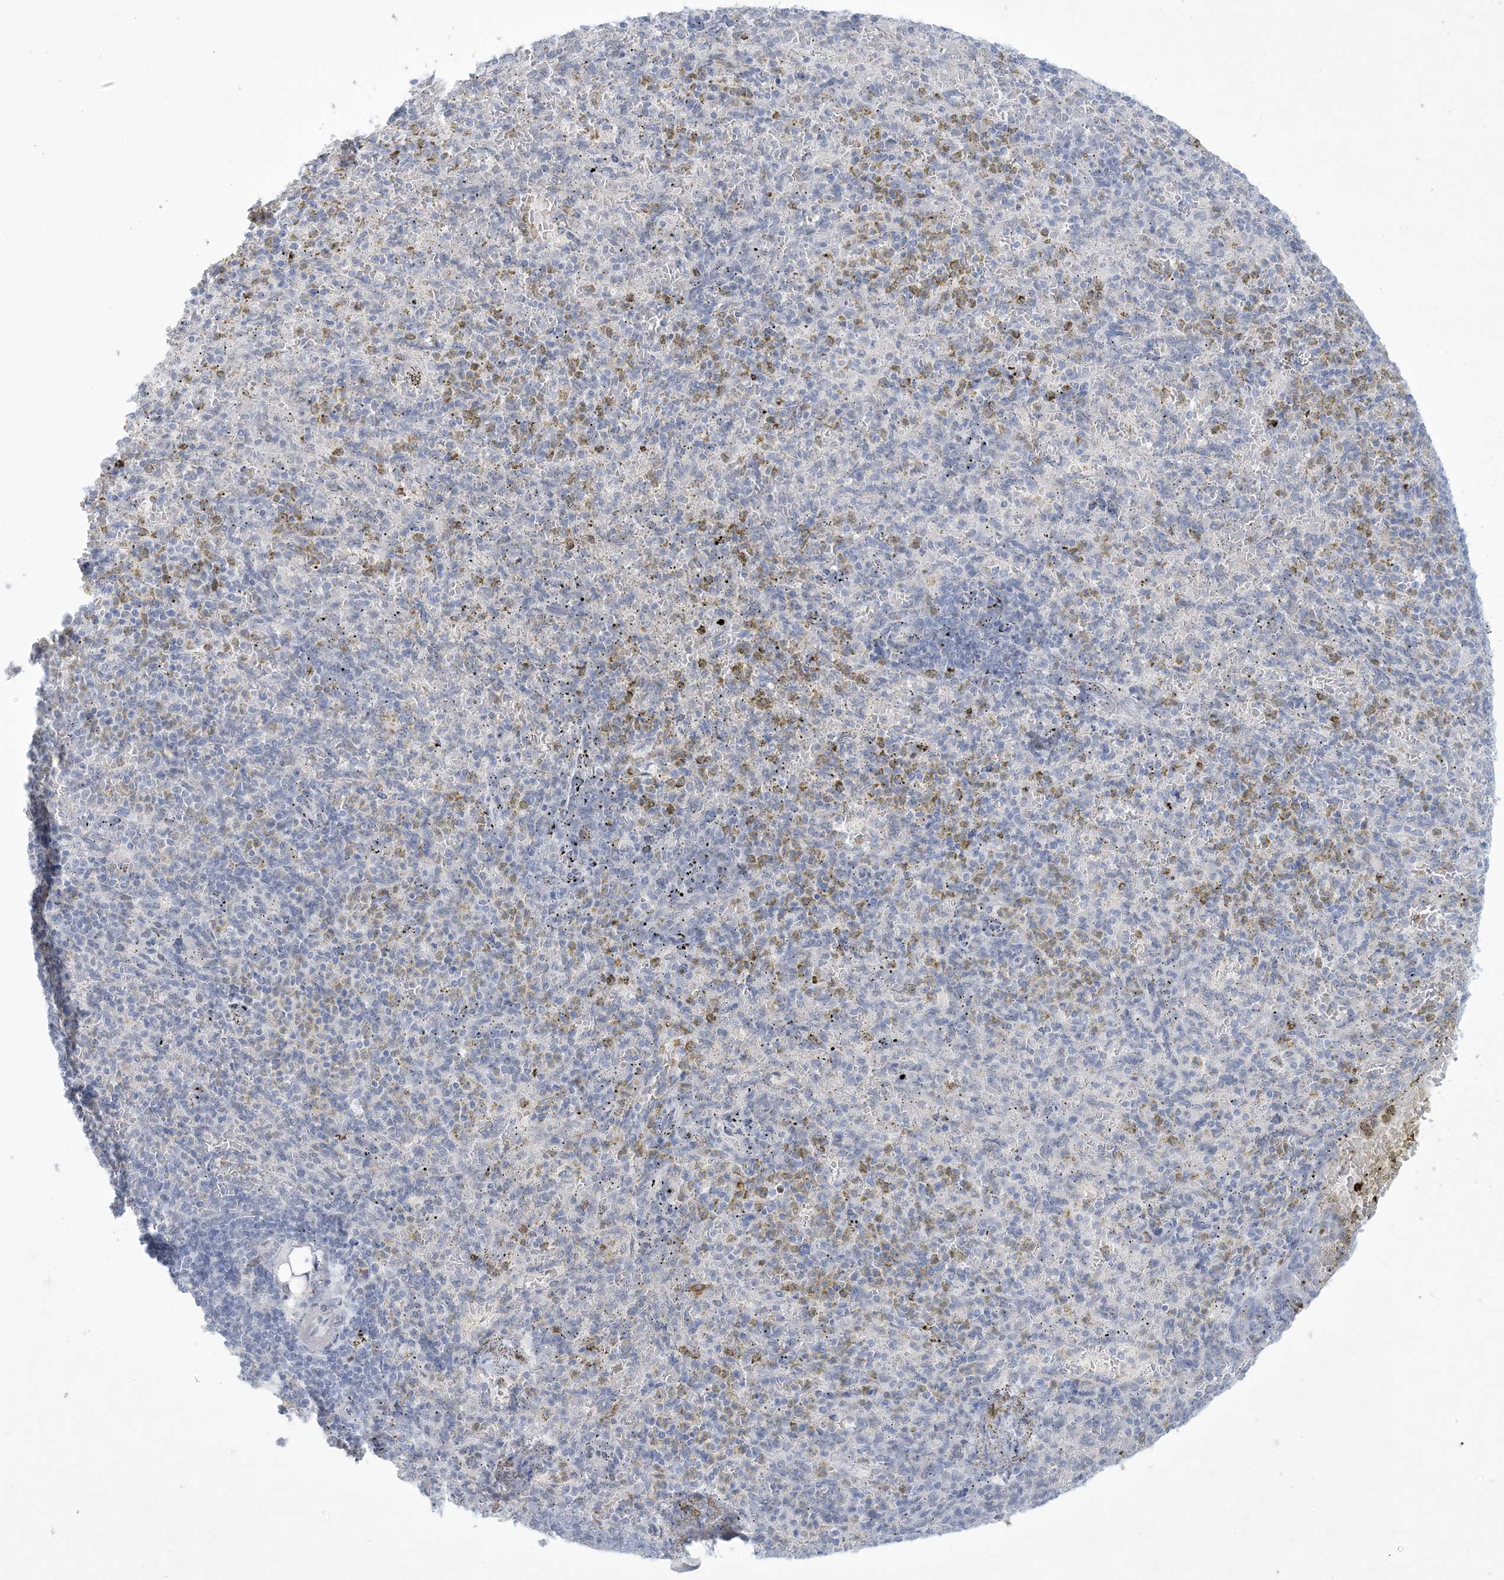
{"staining": {"intensity": "negative", "quantity": "none", "location": "none"}, "tissue": "spleen", "cell_type": "Cells in red pulp", "image_type": "normal", "snomed": [{"axis": "morphology", "description": "Normal tissue, NOS"}, {"axis": "topography", "description": "Spleen"}], "caption": "An image of human spleen is negative for staining in cells in red pulp. (DAB (3,3'-diaminobenzidine) immunohistochemistry (IHC) with hematoxylin counter stain).", "gene": "HOMEZ", "patient": {"sex": "female", "age": 74}}